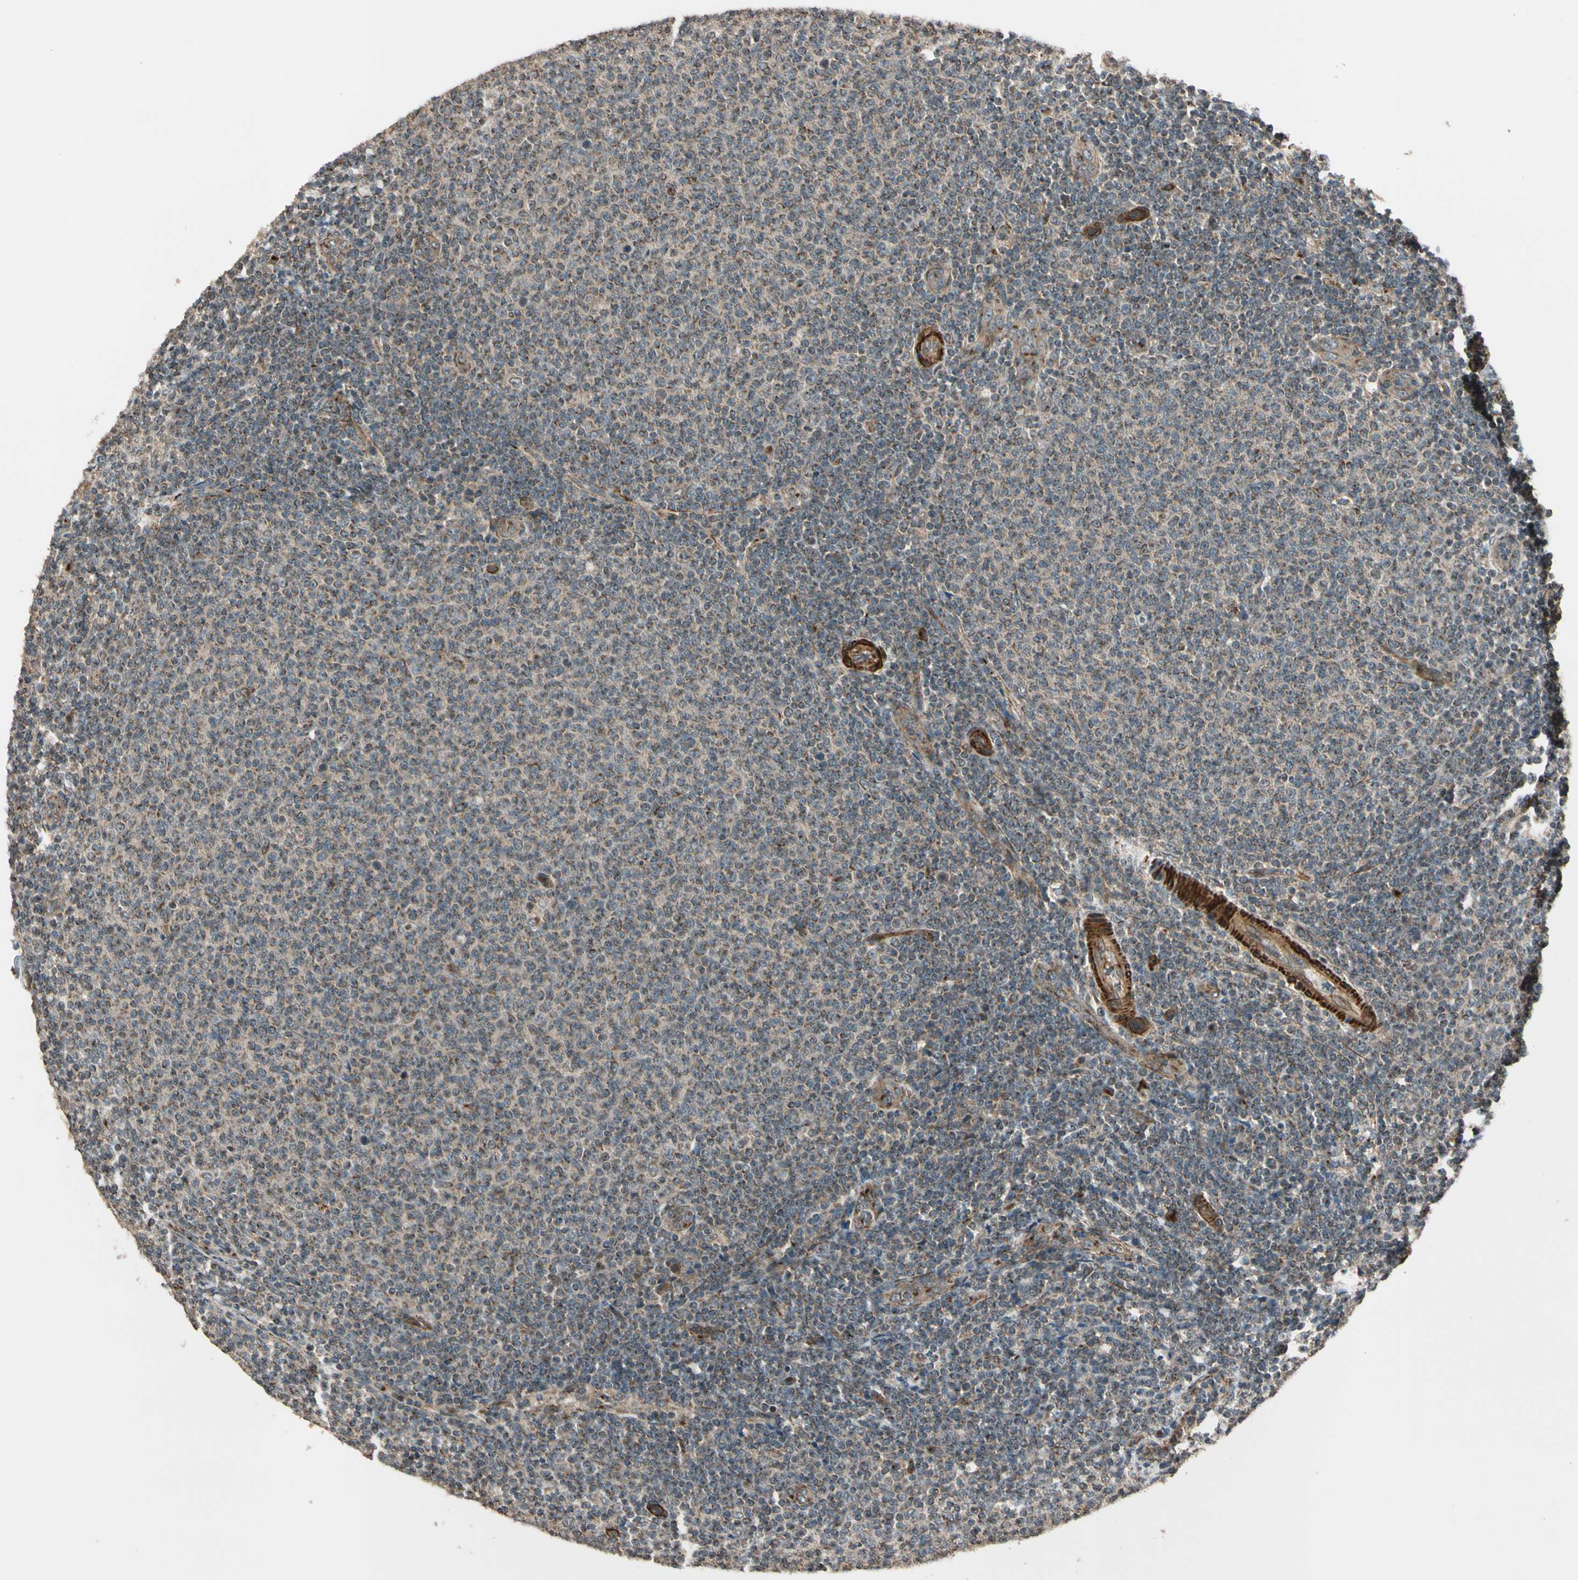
{"staining": {"intensity": "weak", "quantity": ">75%", "location": "cytoplasmic/membranous"}, "tissue": "lymphoma", "cell_type": "Tumor cells", "image_type": "cancer", "snomed": [{"axis": "morphology", "description": "Malignant lymphoma, non-Hodgkin's type, Low grade"}, {"axis": "topography", "description": "Lymph node"}], "caption": "The image shows a brown stain indicating the presence of a protein in the cytoplasmic/membranous of tumor cells in lymphoma.", "gene": "GCK", "patient": {"sex": "male", "age": 66}}